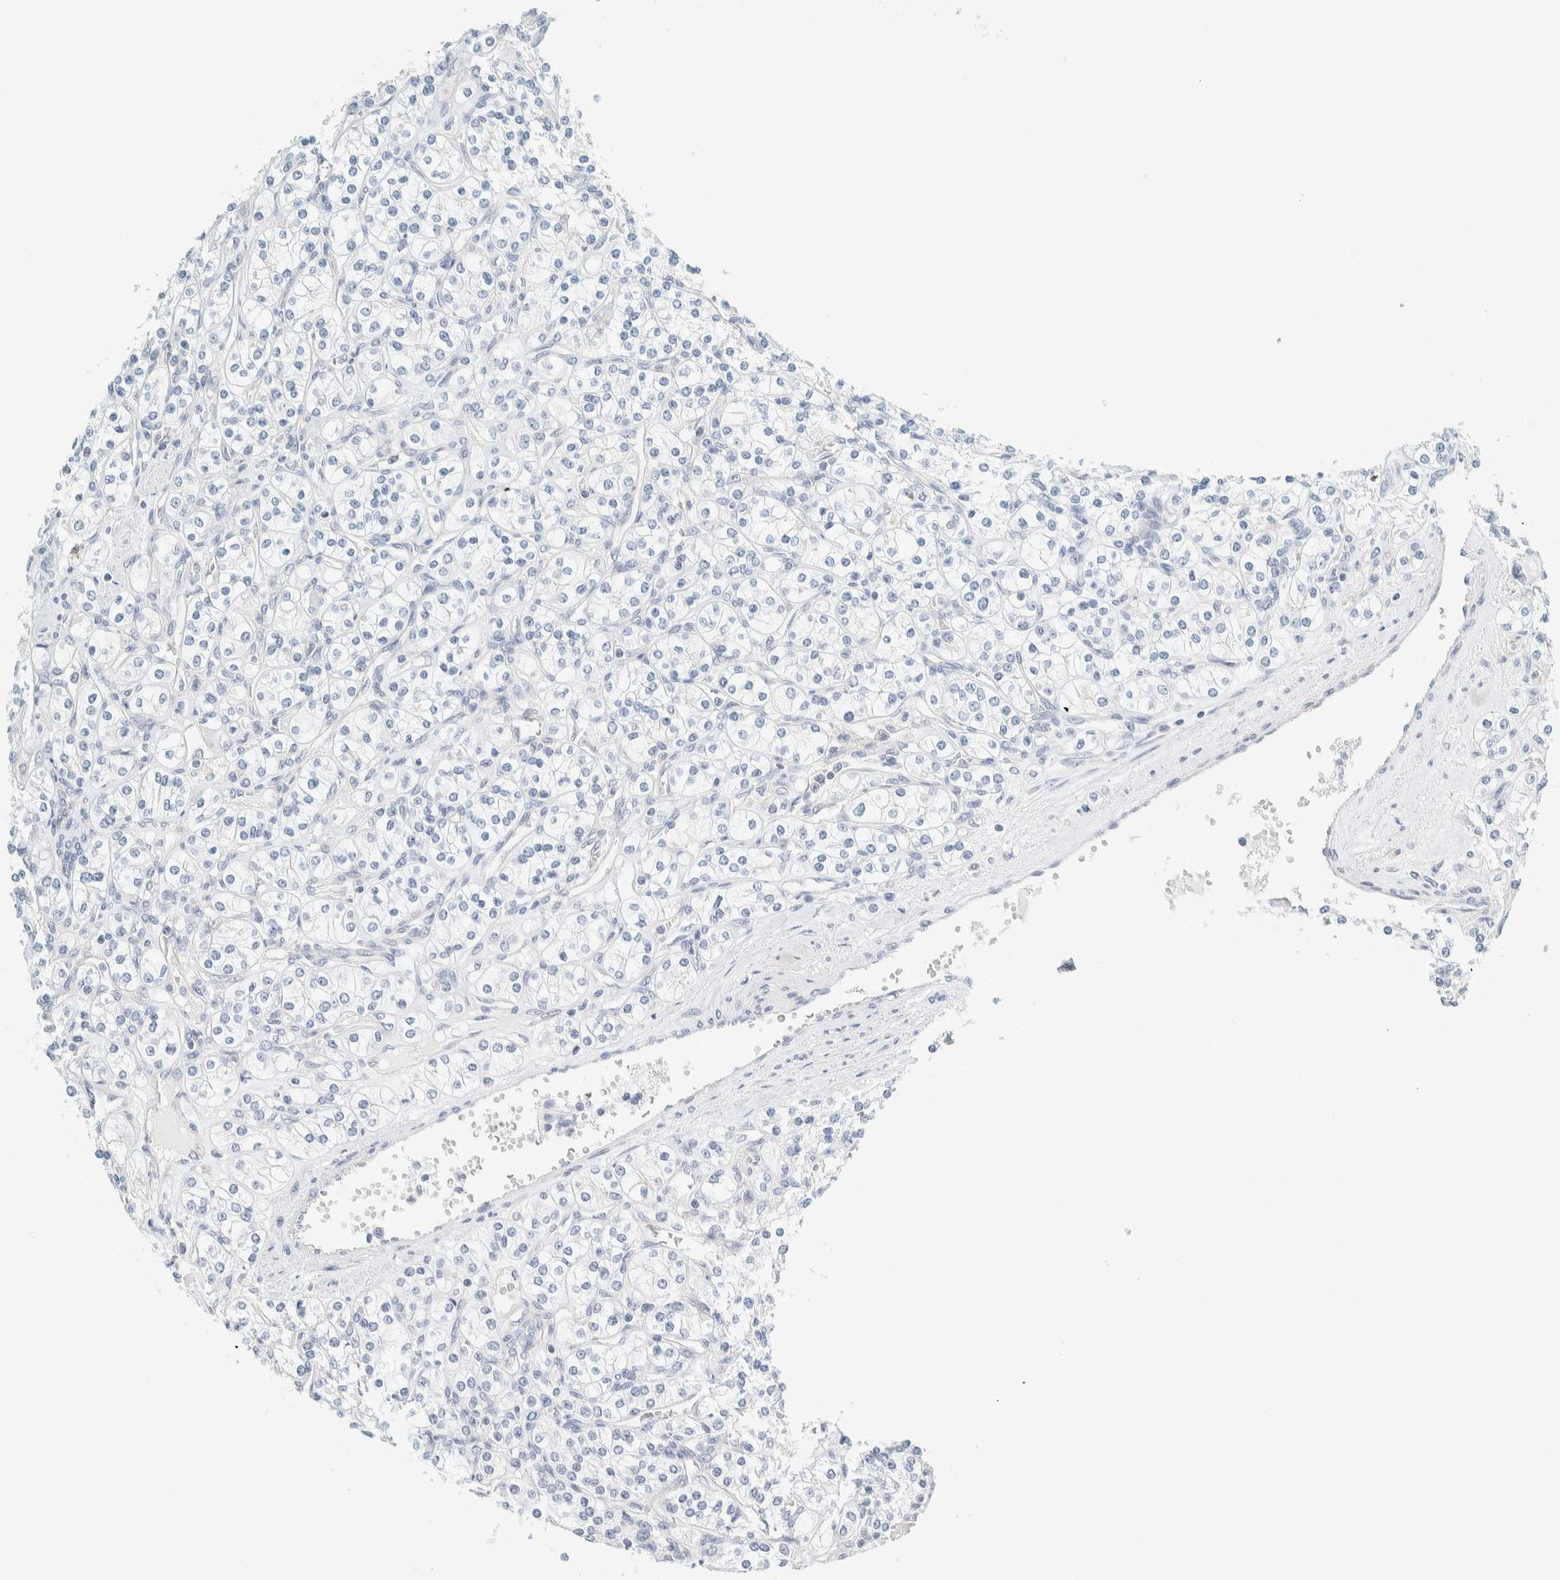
{"staining": {"intensity": "negative", "quantity": "none", "location": "none"}, "tissue": "renal cancer", "cell_type": "Tumor cells", "image_type": "cancer", "snomed": [{"axis": "morphology", "description": "Adenocarcinoma, NOS"}, {"axis": "topography", "description": "Kidney"}], "caption": "This is an IHC micrograph of renal cancer (adenocarcinoma). There is no positivity in tumor cells.", "gene": "NDE1", "patient": {"sex": "male", "age": 77}}